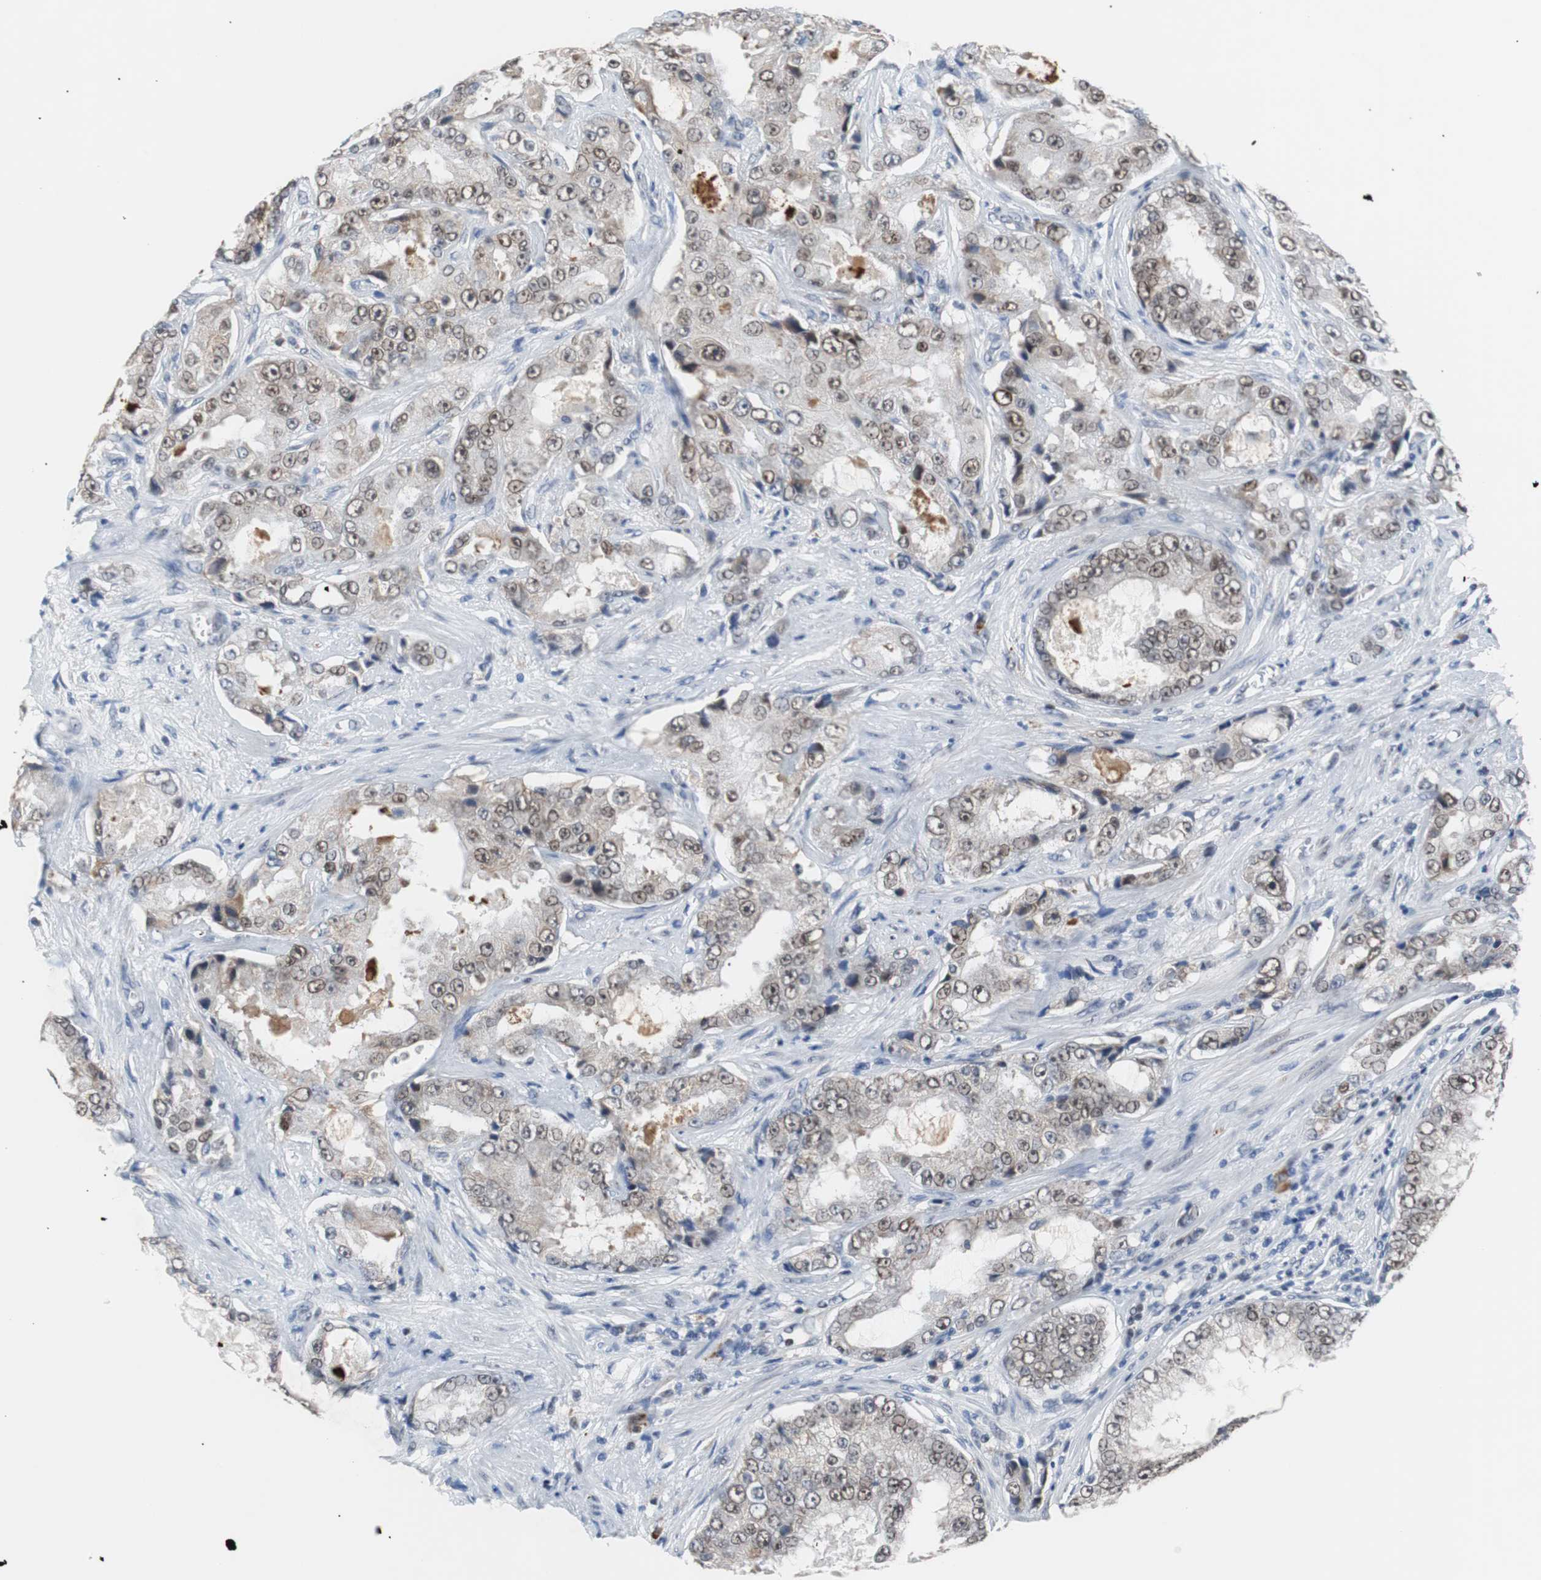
{"staining": {"intensity": "moderate", "quantity": "25%-75%", "location": "nuclear"}, "tissue": "prostate cancer", "cell_type": "Tumor cells", "image_type": "cancer", "snomed": [{"axis": "morphology", "description": "Adenocarcinoma, High grade"}, {"axis": "topography", "description": "Prostate"}], "caption": "High-power microscopy captured an immunohistochemistry (IHC) micrograph of prostate cancer, revealing moderate nuclear expression in approximately 25%-75% of tumor cells.", "gene": "USP28", "patient": {"sex": "male", "age": 73}}